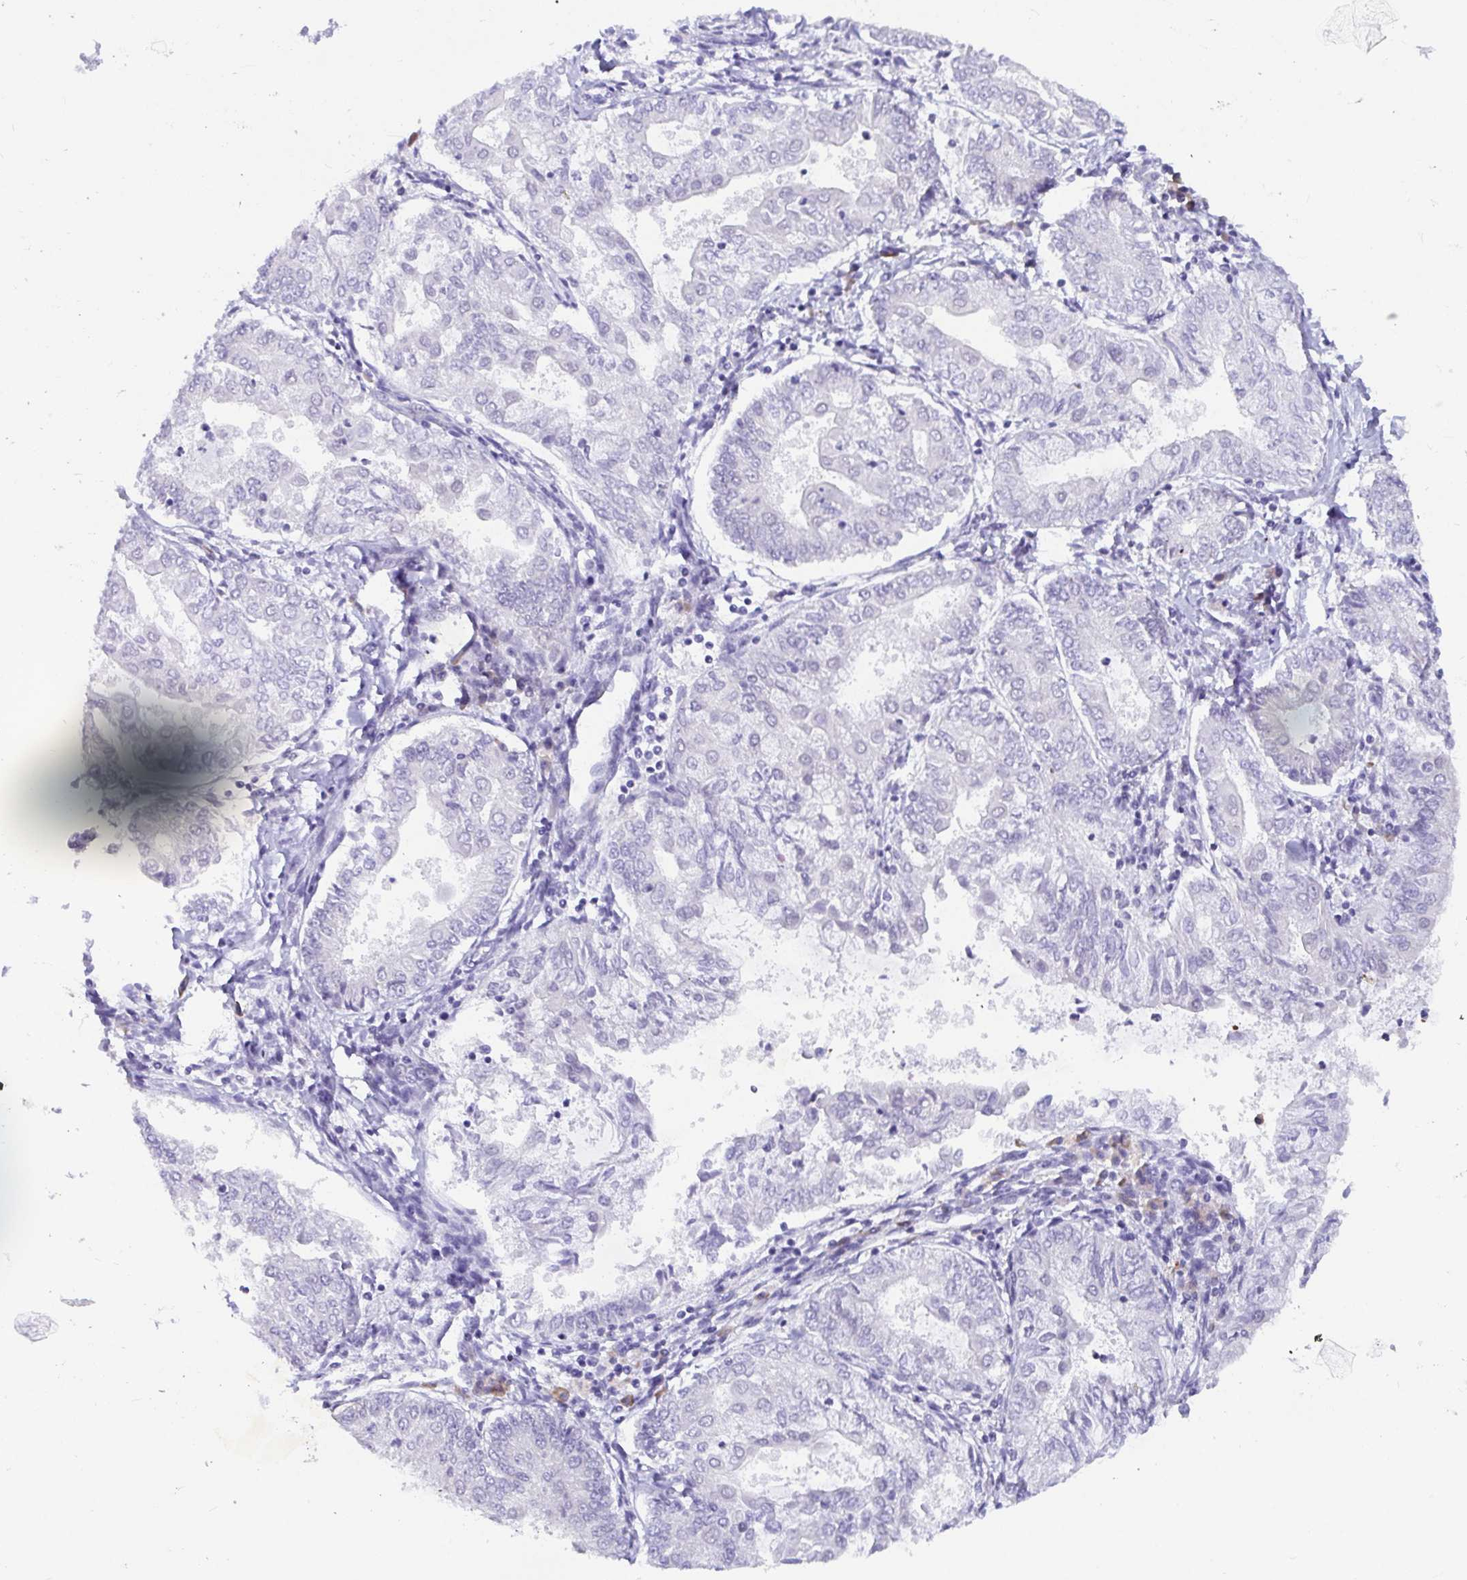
{"staining": {"intensity": "negative", "quantity": "none", "location": "none"}, "tissue": "endometrial cancer", "cell_type": "Tumor cells", "image_type": "cancer", "snomed": [{"axis": "morphology", "description": "Adenocarcinoma, NOS"}, {"axis": "topography", "description": "Endometrium"}], "caption": "Immunohistochemistry (IHC) of human endometrial adenocarcinoma shows no expression in tumor cells.", "gene": "WDR72", "patient": {"sex": "female", "age": 68}}